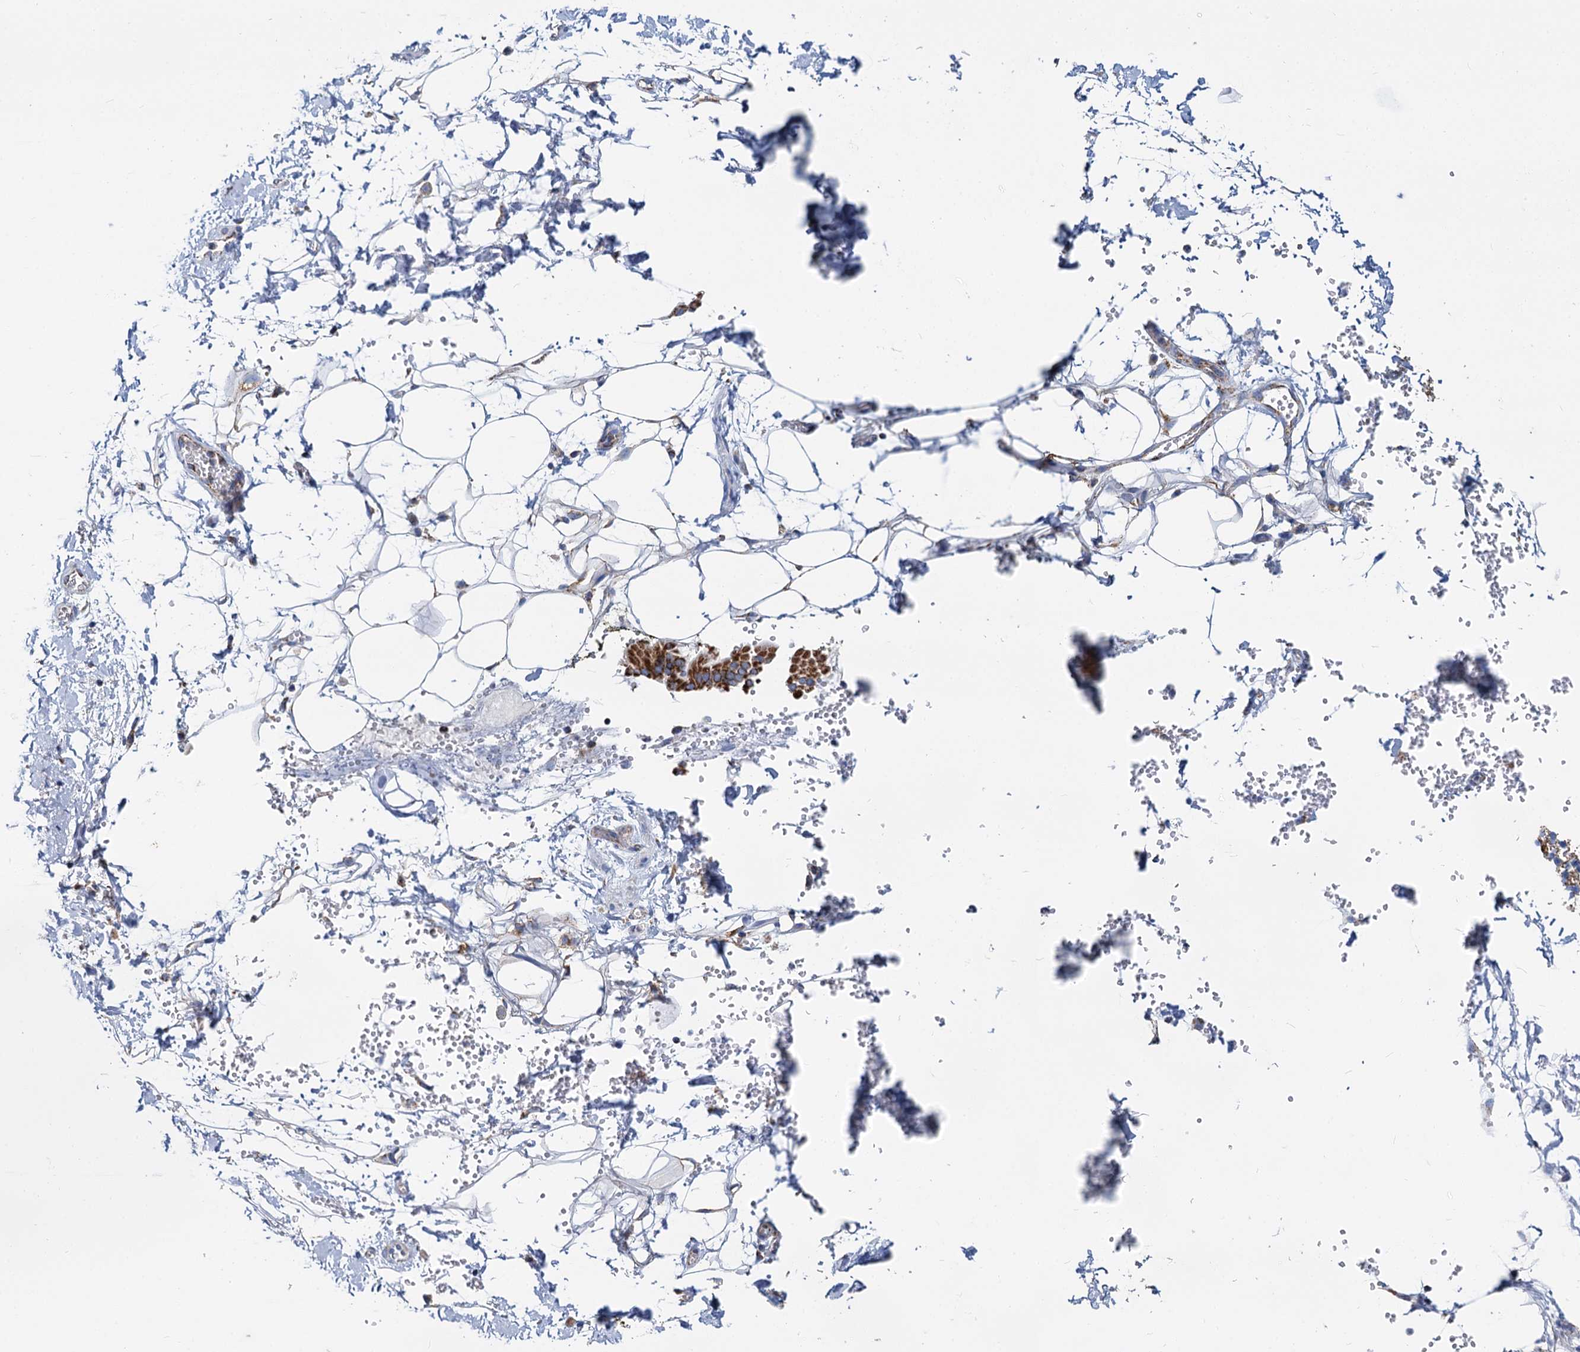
{"staining": {"intensity": "negative", "quantity": "none", "location": "none"}, "tissue": "adipose tissue", "cell_type": "Adipocytes", "image_type": "normal", "snomed": [{"axis": "morphology", "description": "Normal tissue, NOS"}, {"axis": "morphology", "description": "Adenocarcinoma, NOS"}, {"axis": "topography", "description": "Pancreas"}, {"axis": "topography", "description": "Peripheral nerve tissue"}], "caption": "IHC histopathology image of normal adipose tissue: adipose tissue stained with DAB (3,3'-diaminobenzidine) displays no significant protein staining in adipocytes.", "gene": "CCP110", "patient": {"sex": "male", "age": 59}}